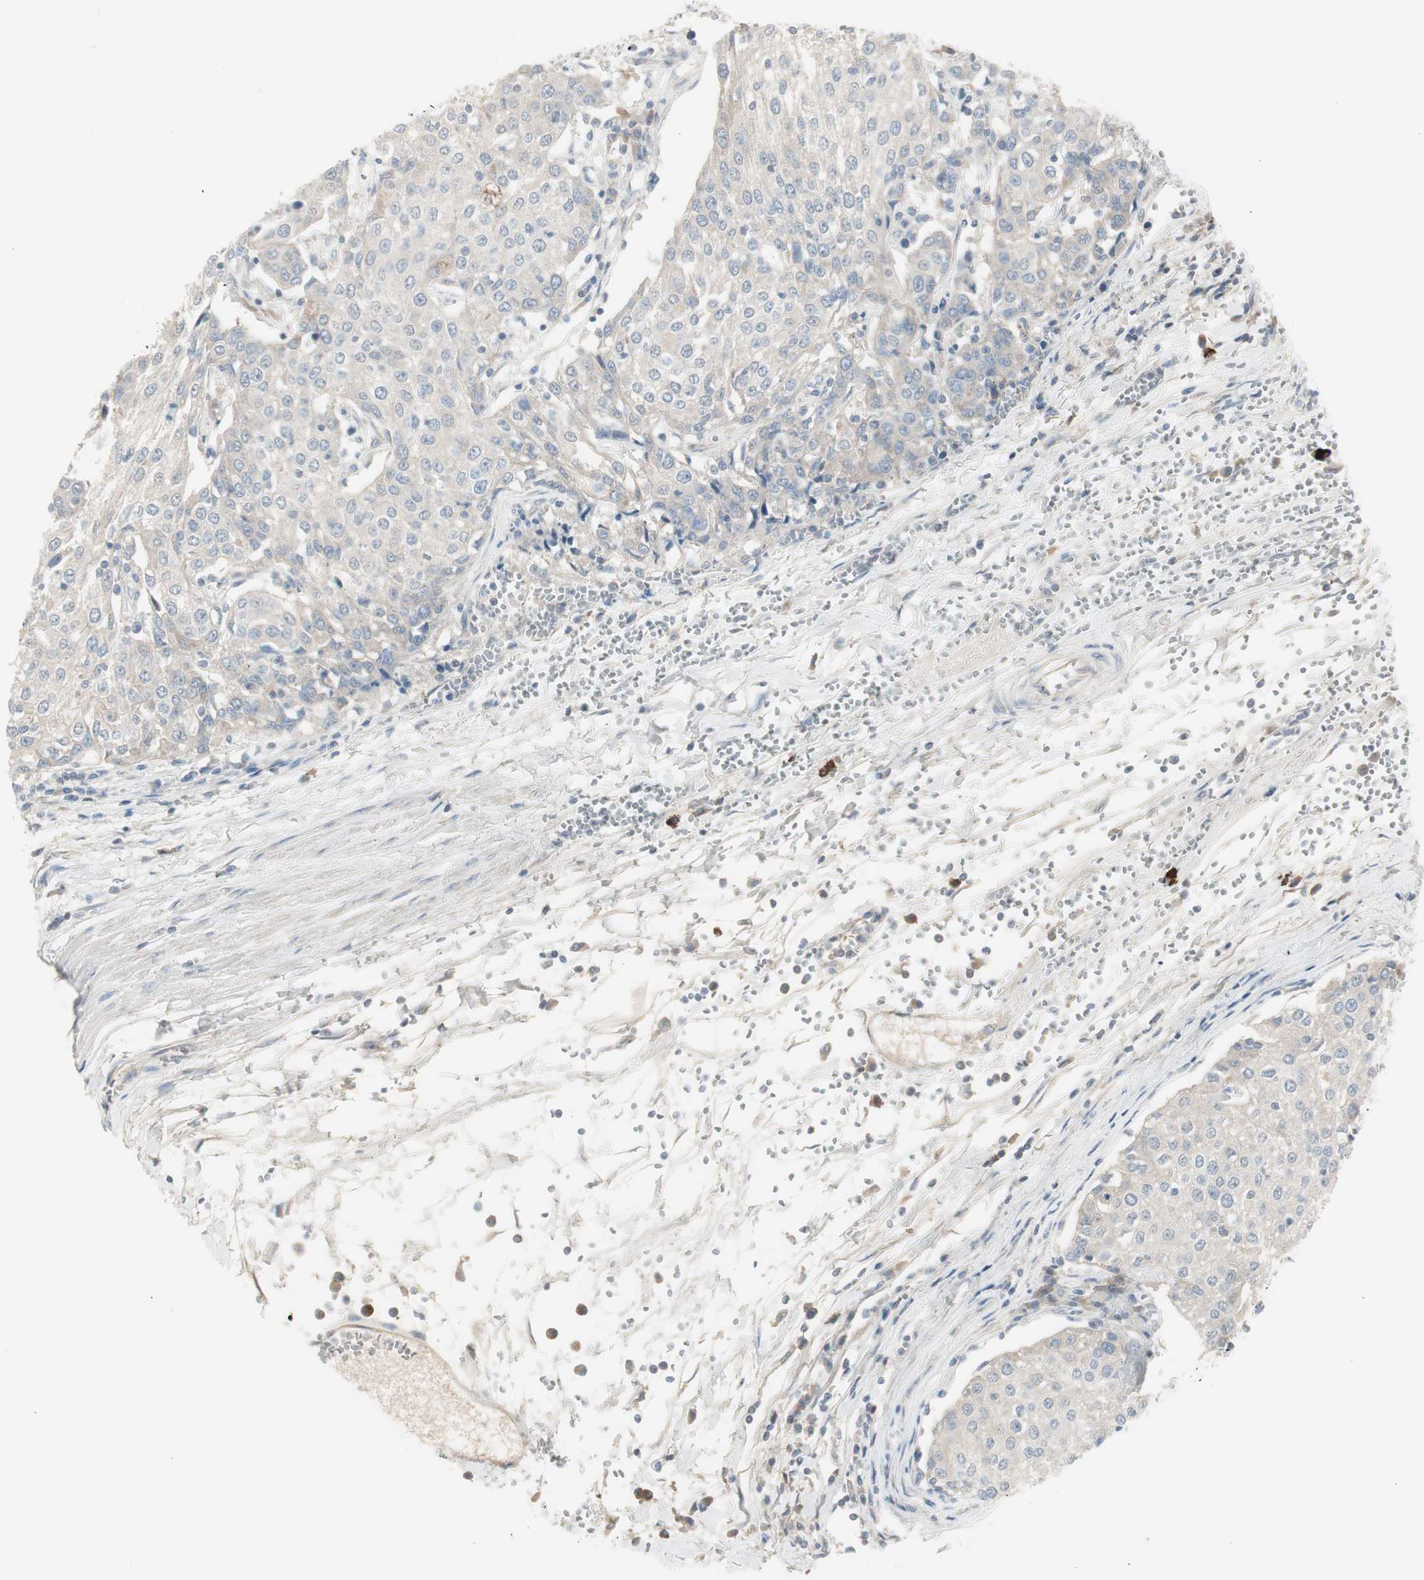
{"staining": {"intensity": "weak", "quantity": ">75%", "location": "cytoplasmic/membranous"}, "tissue": "urothelial cancer", "cell_type": "Tumor cells", "image_type": "cancer", "snomed": [{"axis": "morphology", "description": "Urothelial carcinoma, High grade"}, {"axis": "topography", "description": "Urinary bladder"}], "caption": "Urothelial cancer tissue exhibits weak cytoplasmic/membranous positivity in about >75% of tumor cells, visualized by immunohistochemistry.", "gene": "MAPRE3", "patient": {"sex": "female", "age": 85}}